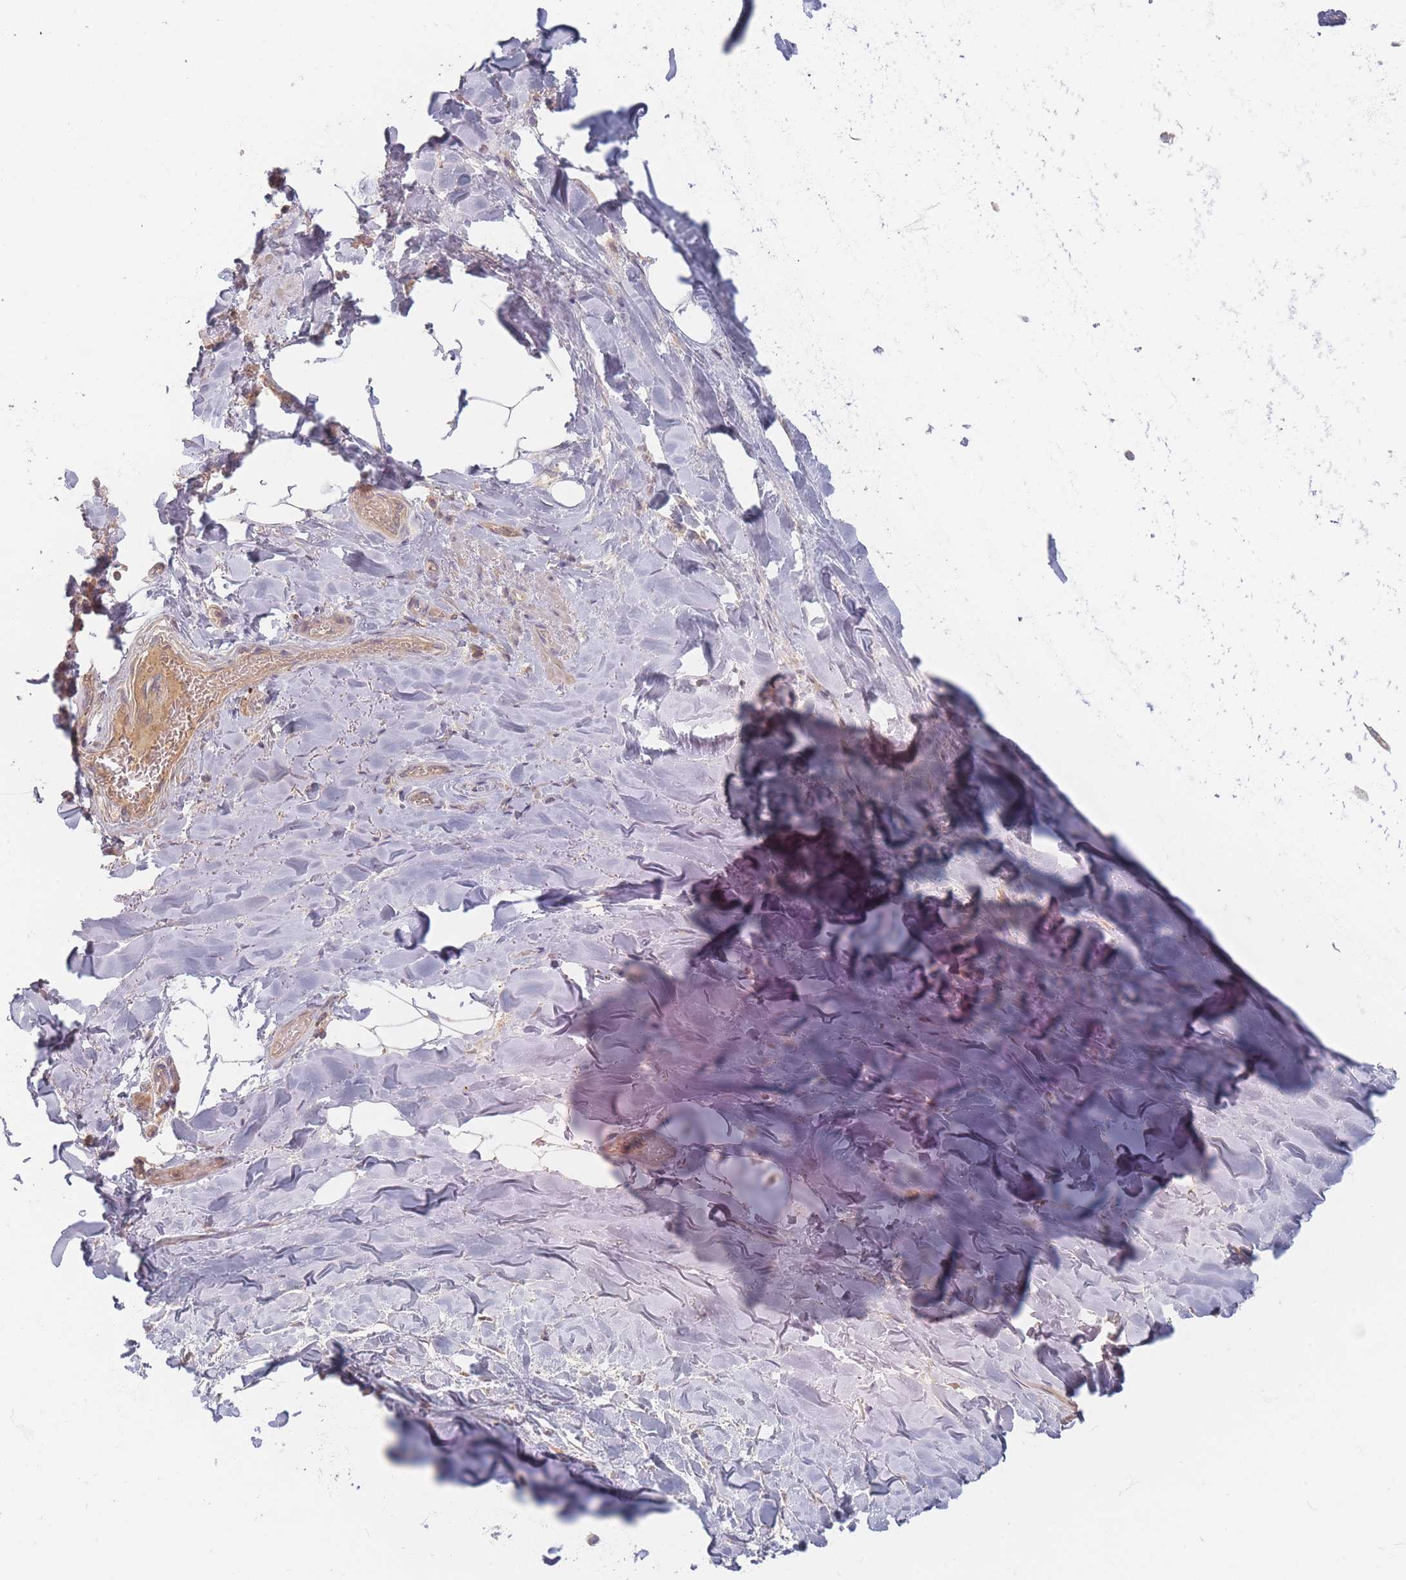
{"staining": {"intensity": "negative", "quantity": "none", "location": "none"}, "tissue": "adipose tissue", "cell_type": "Adipocytes", "image_type": "normal", "snomed": [{"axis": "morphology", "description": "Normal tissue, NOS"}, {"axis": "topography", "description": "Lymph node"}, {"axis": "topography", "description": "Cartilage tissue"}, {"axis": "topography", "description": "Bronchus"}], "caption": "Immunohistochemistry of normal human adipose tissue displays no staining in adipocytes. The staining is performed using DAB (3,3'-diaminobenzidine) brown chromogen with nuclei counter-stained in using hematoxylin.", "gene": "SLC35F3", "patient": {"sex": "male", "age": 63}}